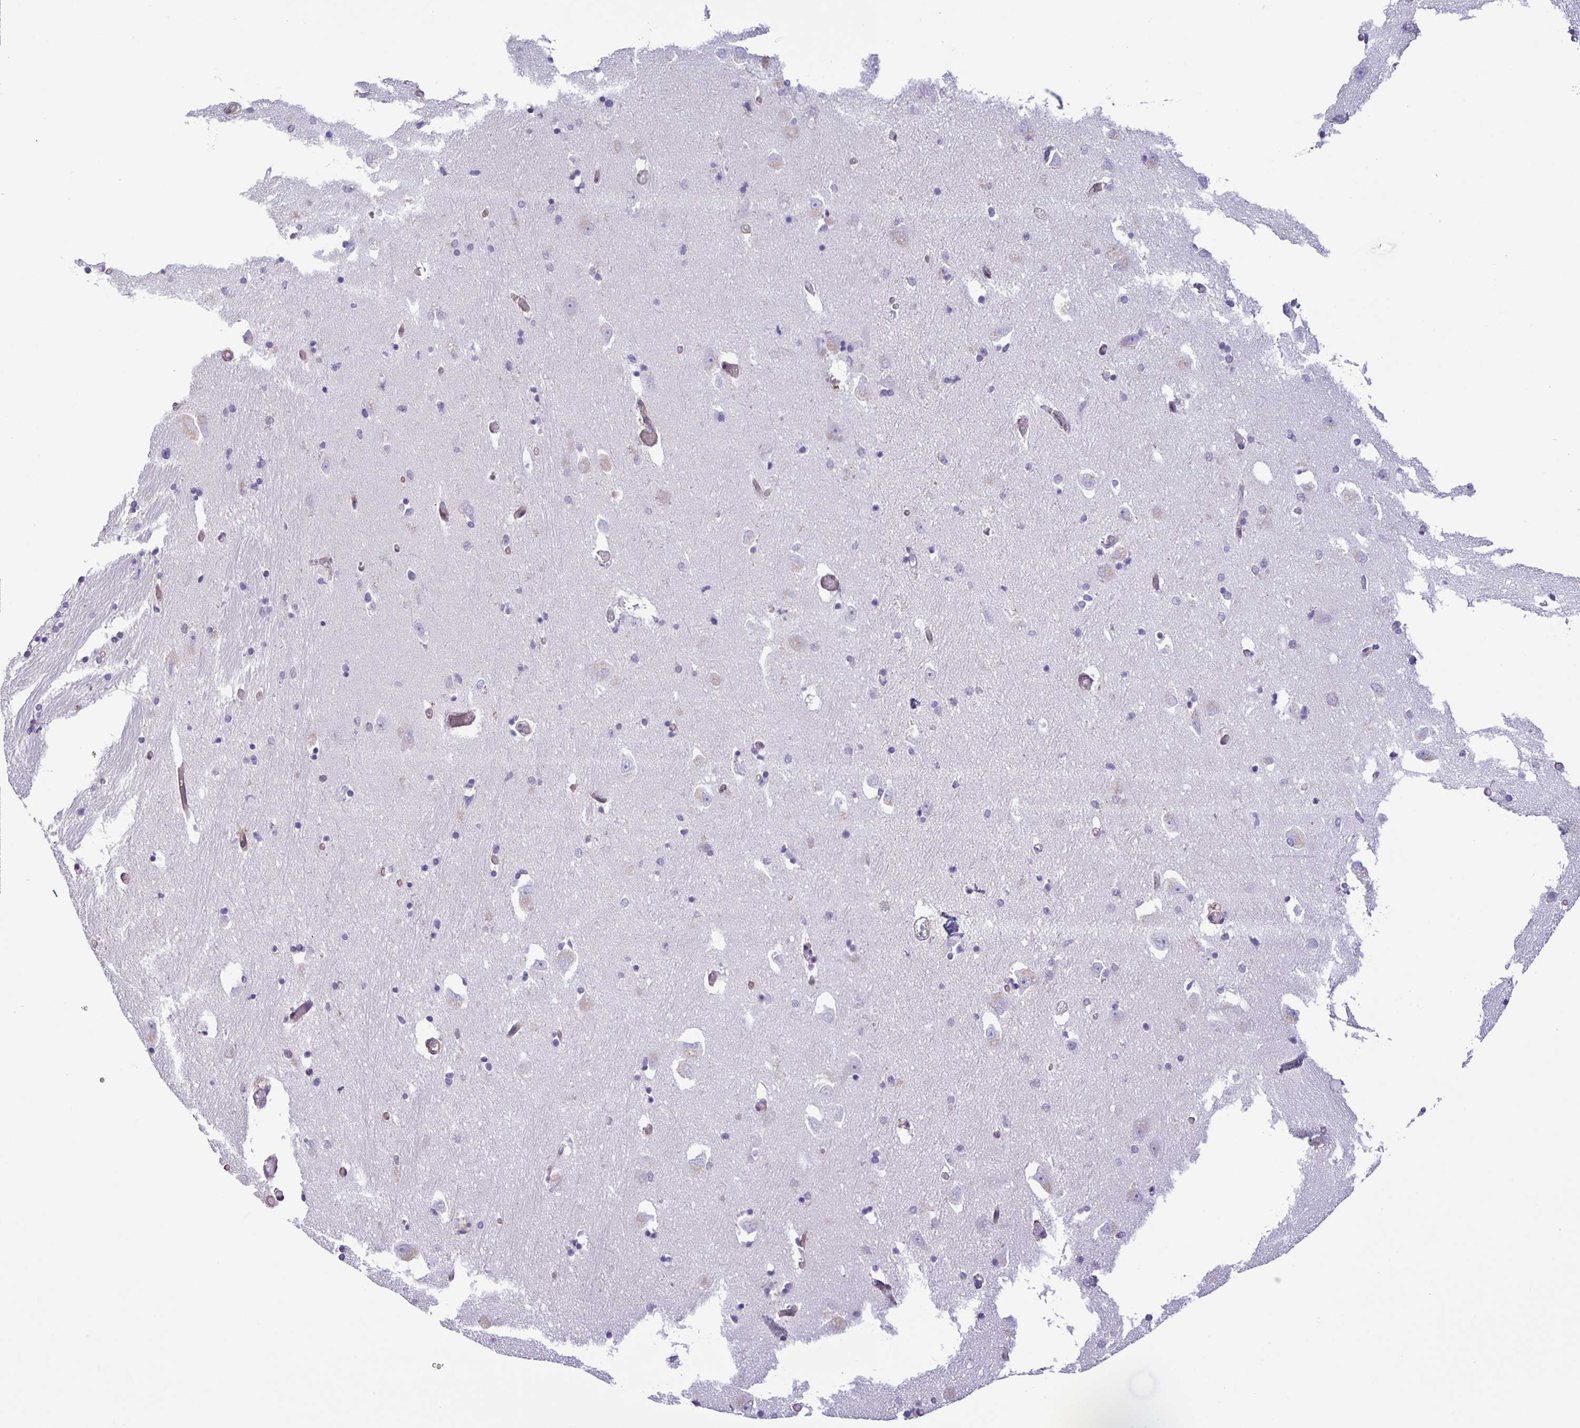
{"staining": {"intensity": "negative", "quantity": "none", "location": "none"}, "tissue": "caudate", "cell_type": "Glial cells", "image_type": "normal", "snomed": [{"axis": "morphology", "description": "Normal tissue, NOS"}, {"axis": "topography", "description": "Lateral ventricle wall"}, {"axis": "topography", "description": "Hippocampus"}], "caption": "This histopathology image is of normal caudate stained with IHC to label a protein in brown with the nuclei are counter-stained blue. There is no expression in glial cells.", "gene": "BOLL", "patient": {"sex": "female", "age": 63}}